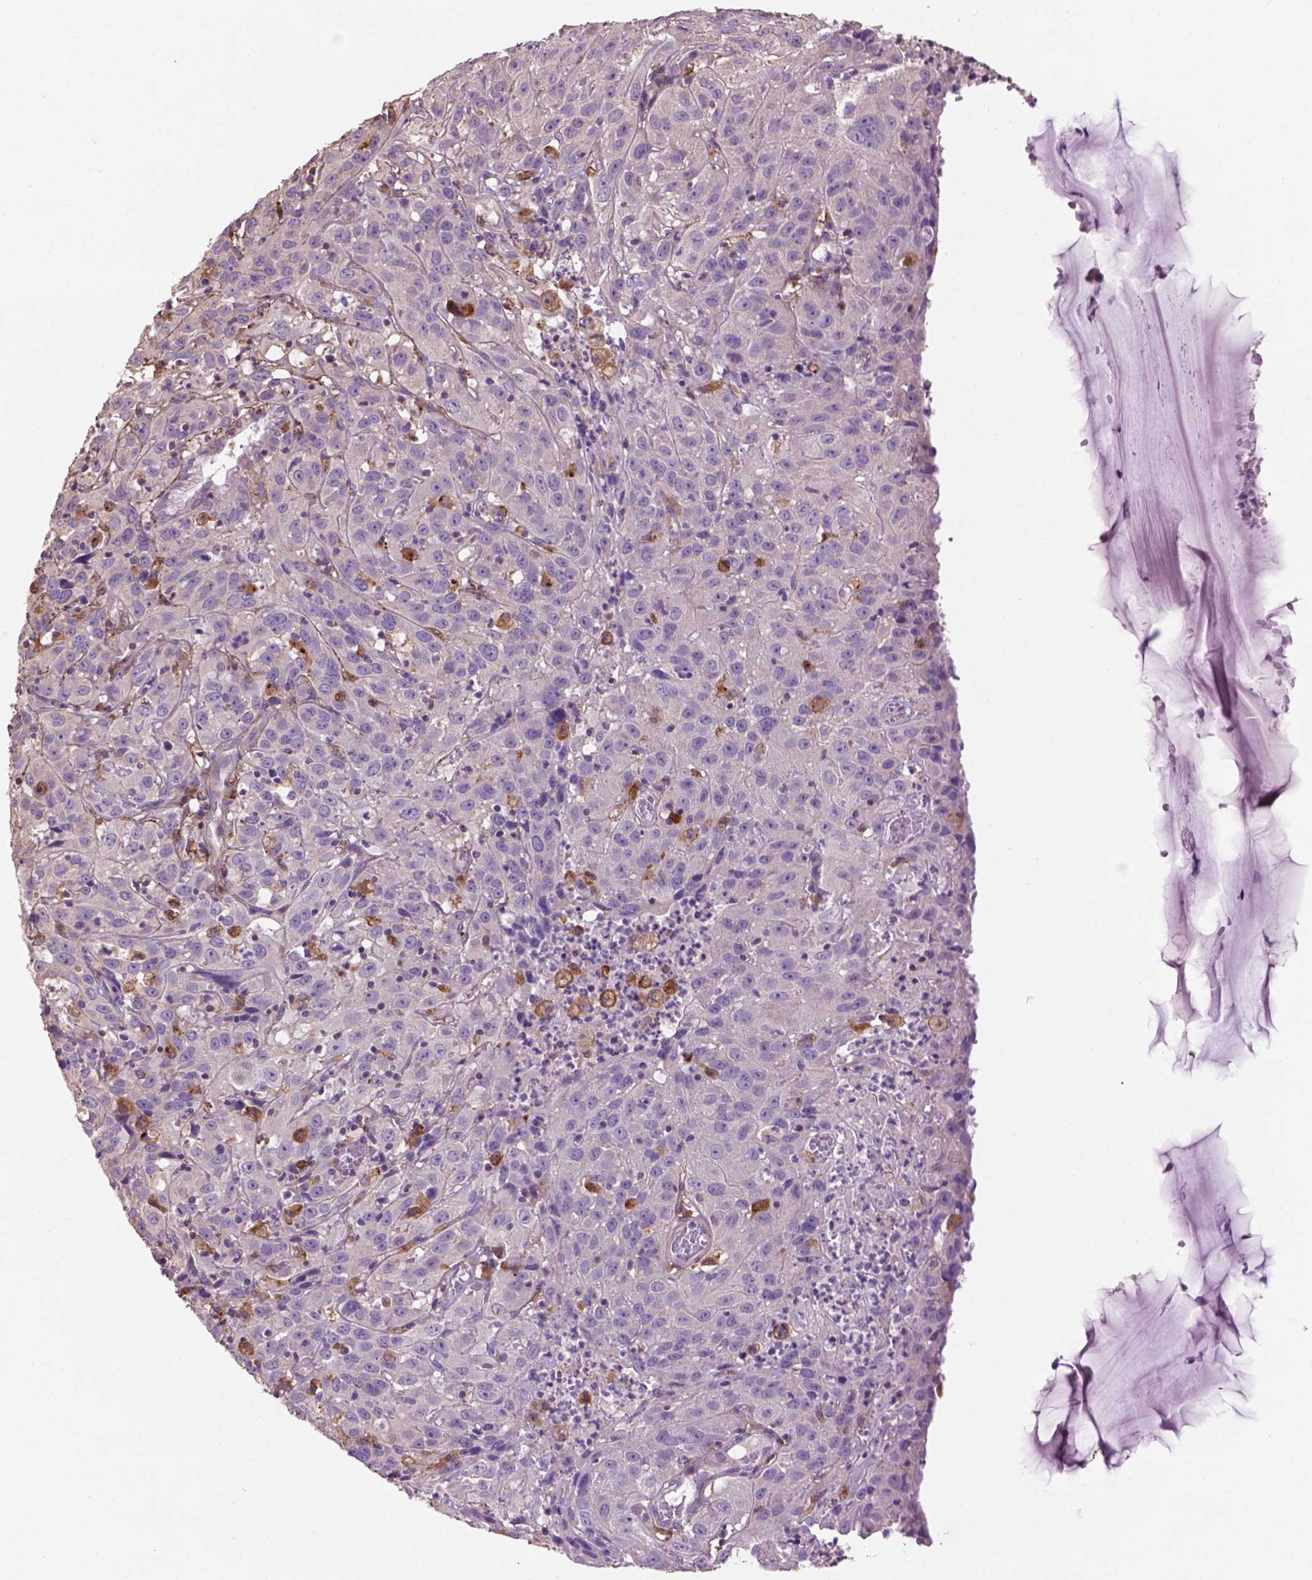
{"staining": {"intensity": "negative", "quantity": "none", "location": "none"}, "tissue": "cervical cancer", "cell_type": "Tumor cells", "image_type": "cancer", "snomed": [{"axis": "morphology", "description": "Squamous cell carcinoma, NOS"}, {"axis": "topography", "description": "Cervix"}], "caption": "The immunohistochemistry (IHC) photomicrograph has no significant expression in tumor cells of cervical cancer tissue.", "gene": "LRRC3C", "patient": {"sex": "female", "age": 32}}